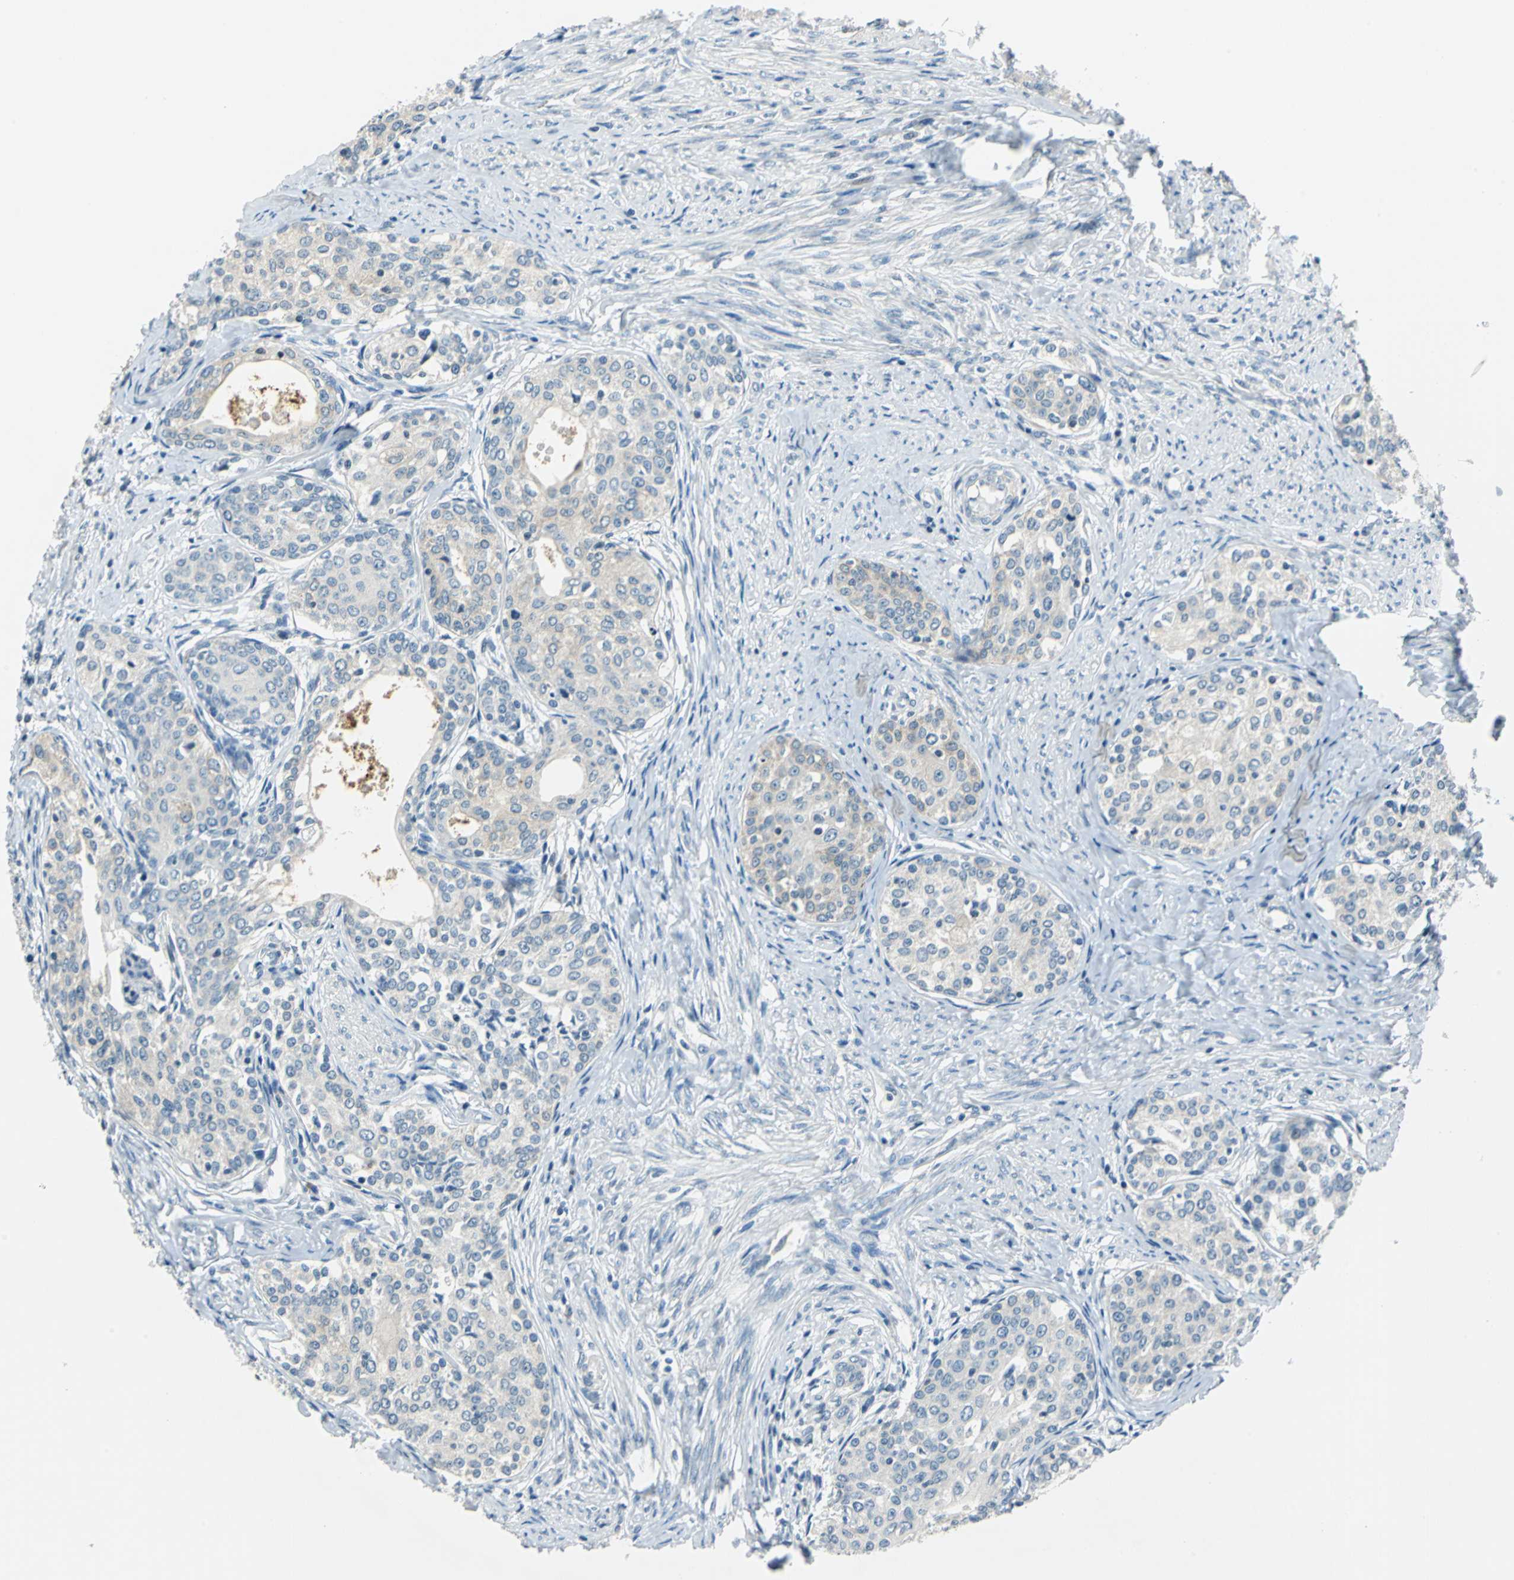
{"staining": {"intensity": "weak", "quantity": "25%-75%", "location": "cytoplasmic/membranous"}, "tissue": "cervical cancer", "cell_type": "Tumor cells", "image_type": "cancer", "snomed": [{"axis": "morphology", "description": "Squamous cell carcinoma, NOS"}, {"axis": "morphology", "description": "Adenocarcinoma, NOS"}, {"axis": "topography", "description": "Cervix"}], "caption": "Weak cytoplasmic/membranous positivity for a protein is identified in about 25%-75% of tumor cells of cervical cancer using immunohistochemistry.", "gene": "HCFC2", "patient": {"sex": "female", "age": 52}}